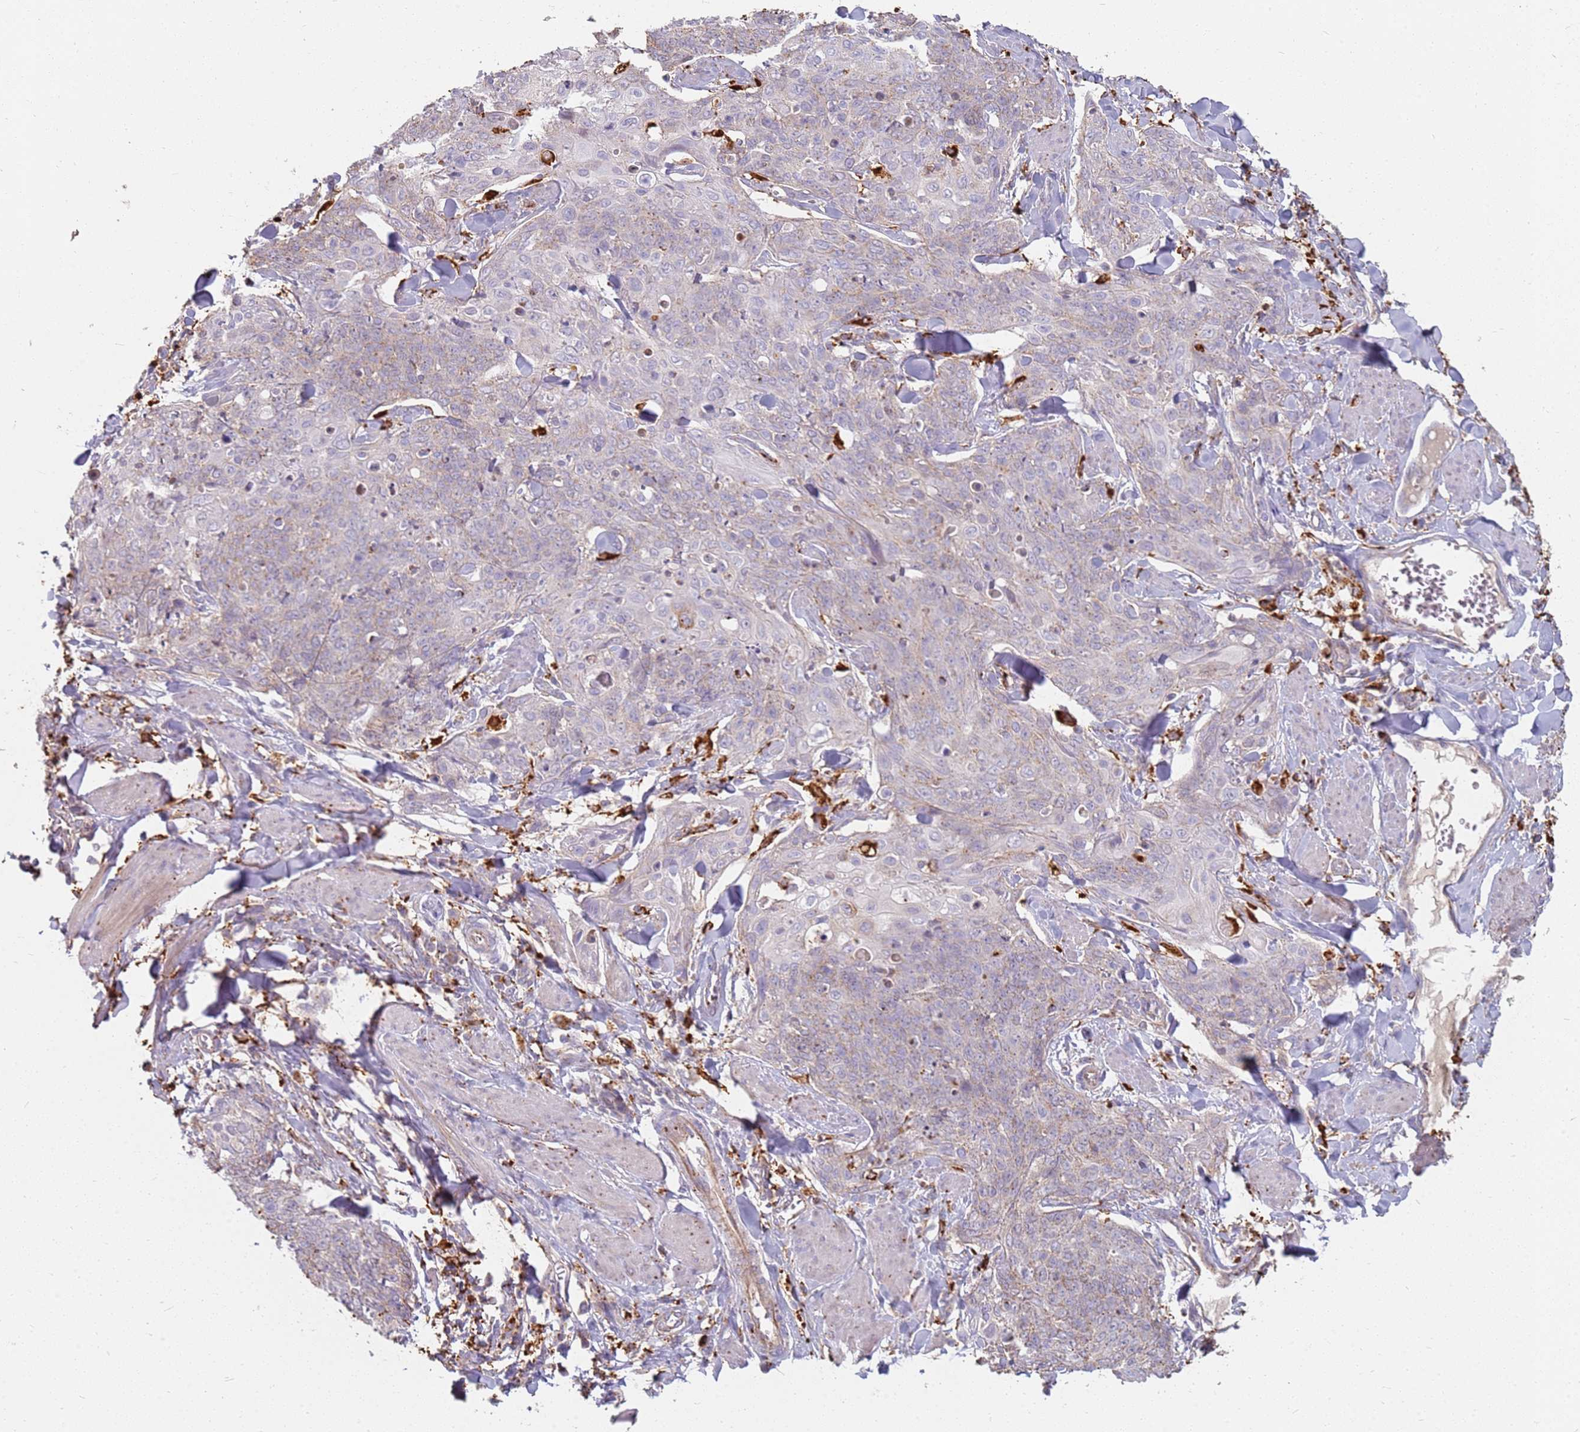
{"staining": {"intensity": "weak", "quantity": "<25%", "location": "cytoplasmic/membranous"}, "tissue": "skin cancer", "cell_type": "Tumor cells", "image_type": "cancer", "snomed": [{"axis": "morphology", "description": "Squamous cell carcinoma, NOS"}, {"axis": "topography", "description": "Skin"}, {"axis": "topography", "description": "Vulva"}], "caption": "Photomicrograph shows no protein positivity in tumor cells of skin cancer tissue.", "gene": "TMEM229B", "patient": {"sex": "female", "age": 85}}